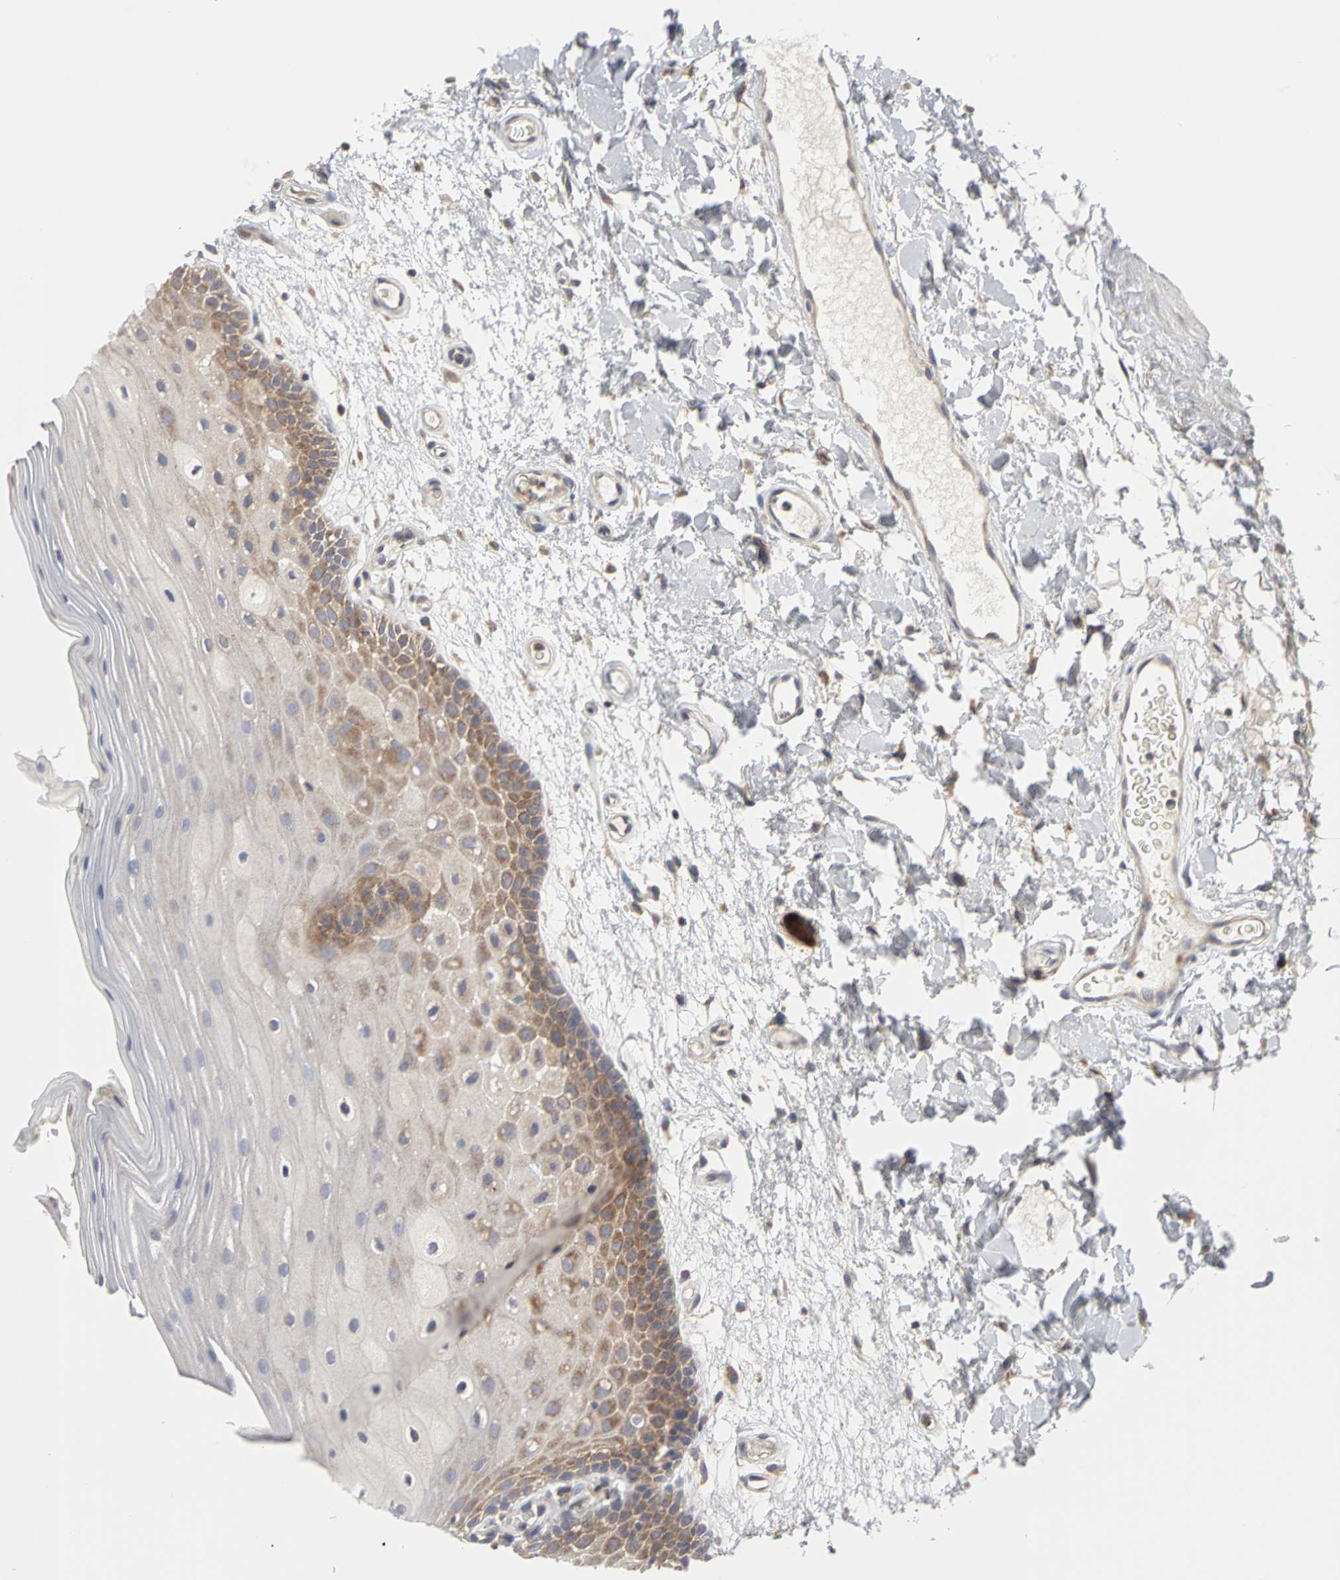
{"staining": {"intensity": "moderate", "quantity": "25%-75%", "location": "cytoplasmic/membranous"}, "tissue": "oral mucosa", "cell_type": "Squamous epithelial cells", "image_type": "normal", "snomed": [{"axis": "morphology", "description": "Normal tissue, NOS"}, {"axis": "morphology", "description": "Squamous cell carcinoma, NOS"}, {"axis": "topography", "description": "Skeletal muscle"}, {"axis": "topography", "description": "Oral tissue"}, {"axis": "topography", "description": "Head-Neck"}], "caption": "High-magnification brightfield microscopy of unremarkable oral mucosa stained with DAB (brown) and counterstained with hematoxylin (blue). squamous epithelial cells exhibit moderate cytoplasmic/membranous expression is appreciated in about25%-75% of cells. (IHC, brightfield microscopy, high magnification).", "gene": "IRAK1", "patient": {"sex": "male", "age": 71}}